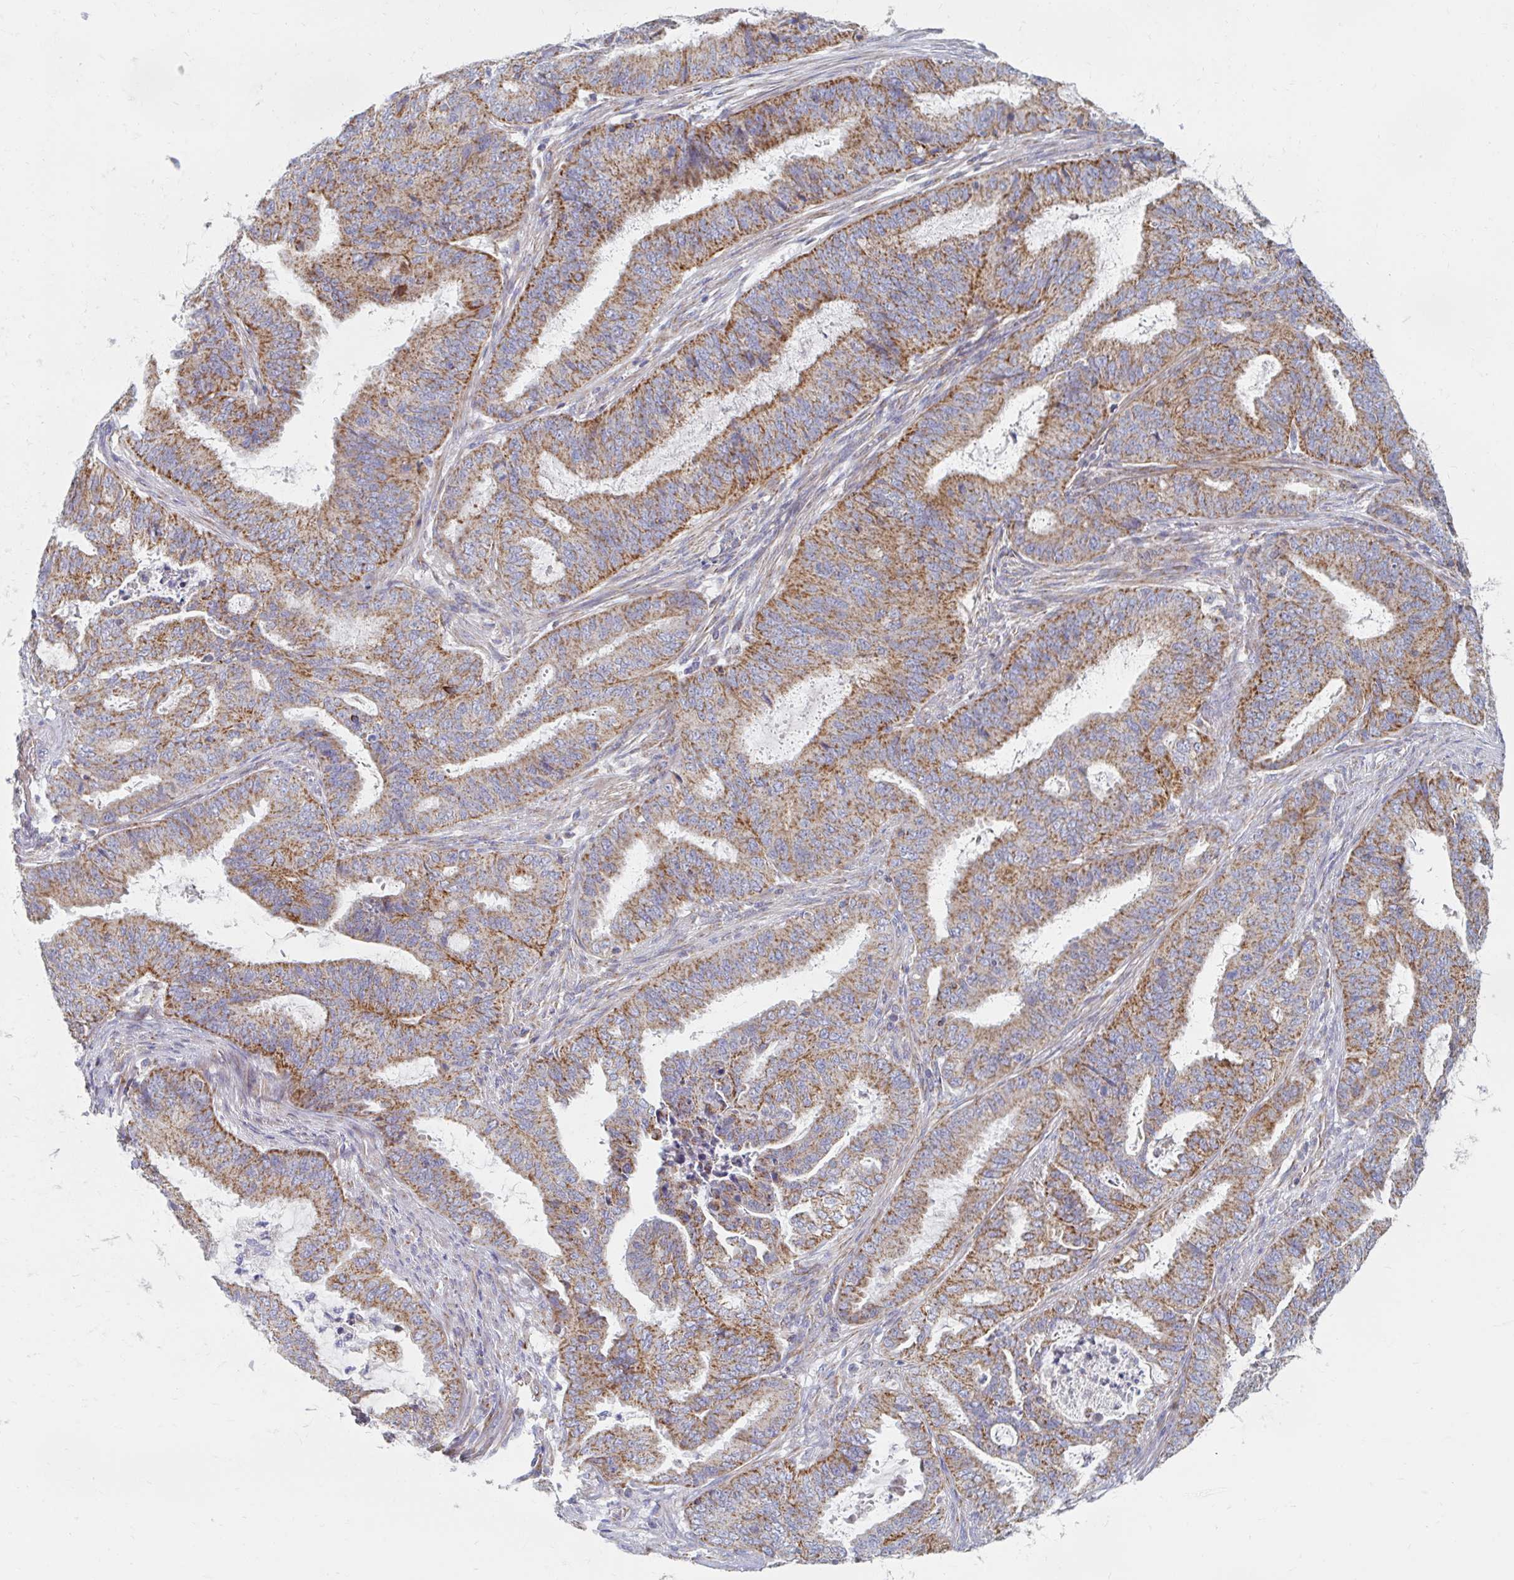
{"staining": {"intensity": "moderate", "quantity": ">75%", "location": "cytoplasmic/membranous"}, "tissue": "endometrial cancer", "cell_type": "Tumor cells", "image_type": "cancer", "snomed": [{"axis": "morphology", "description": "Adenocarcinoma, NOS"}, {"axis": "topography", "description": "Endometrium"}], "caption": "Protein positivity by IHC shows moderate cytoplasmic/membranous staining in approximately >75% of tumor cells in endometrial cancer. The staining was performed using DAB (3,3'-diaminobenzidine), with brown indicating positive protein expression. Nuclei are stained blue with hematoxylin.", "gene": "MAVS", "patient": {"sex": "female", "age": 51}}